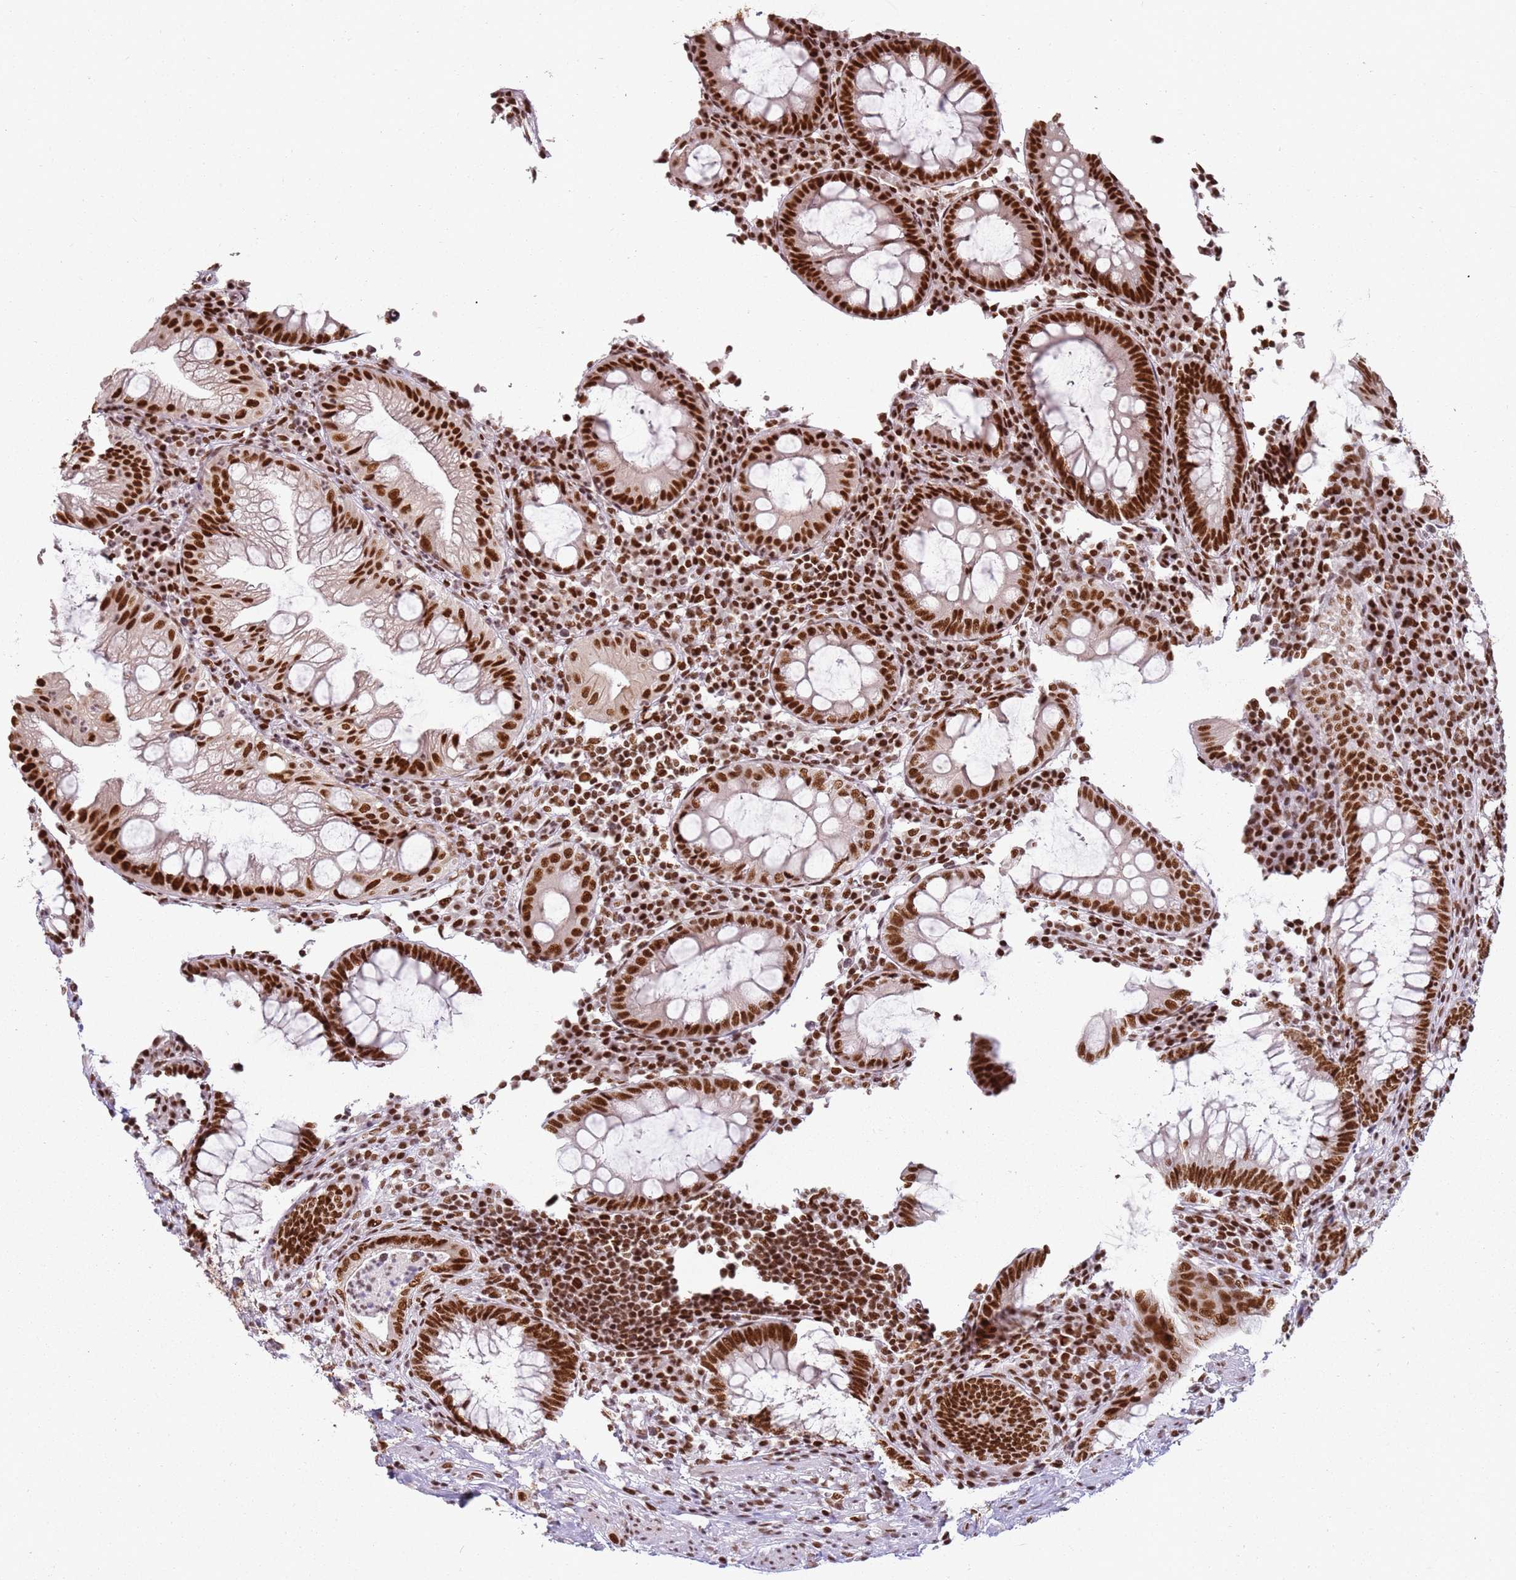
{"staining": {"intensity": "strong", "quantity": ">75%", "location": "nuclear"}, "tissue": "appendix", "cell_type": "Glandular cells", "image_type": "normal", "snomed": [{"axis": "morphology", "description": "Normal tissue, NOS"}, {"axis": "topography", "description": "Appendix"}], "caption": "Immunohistochemical staining of benign human appendix exhibits high levels of strong nuclear staining in approximately >75% of glandular cells. (DAB (3,3'-diaminobenzidine) = brown stain, brightfield microscopy at high magnification).", "gene": "TENT4A", "patient": {"sex": "male", "age": 83}}